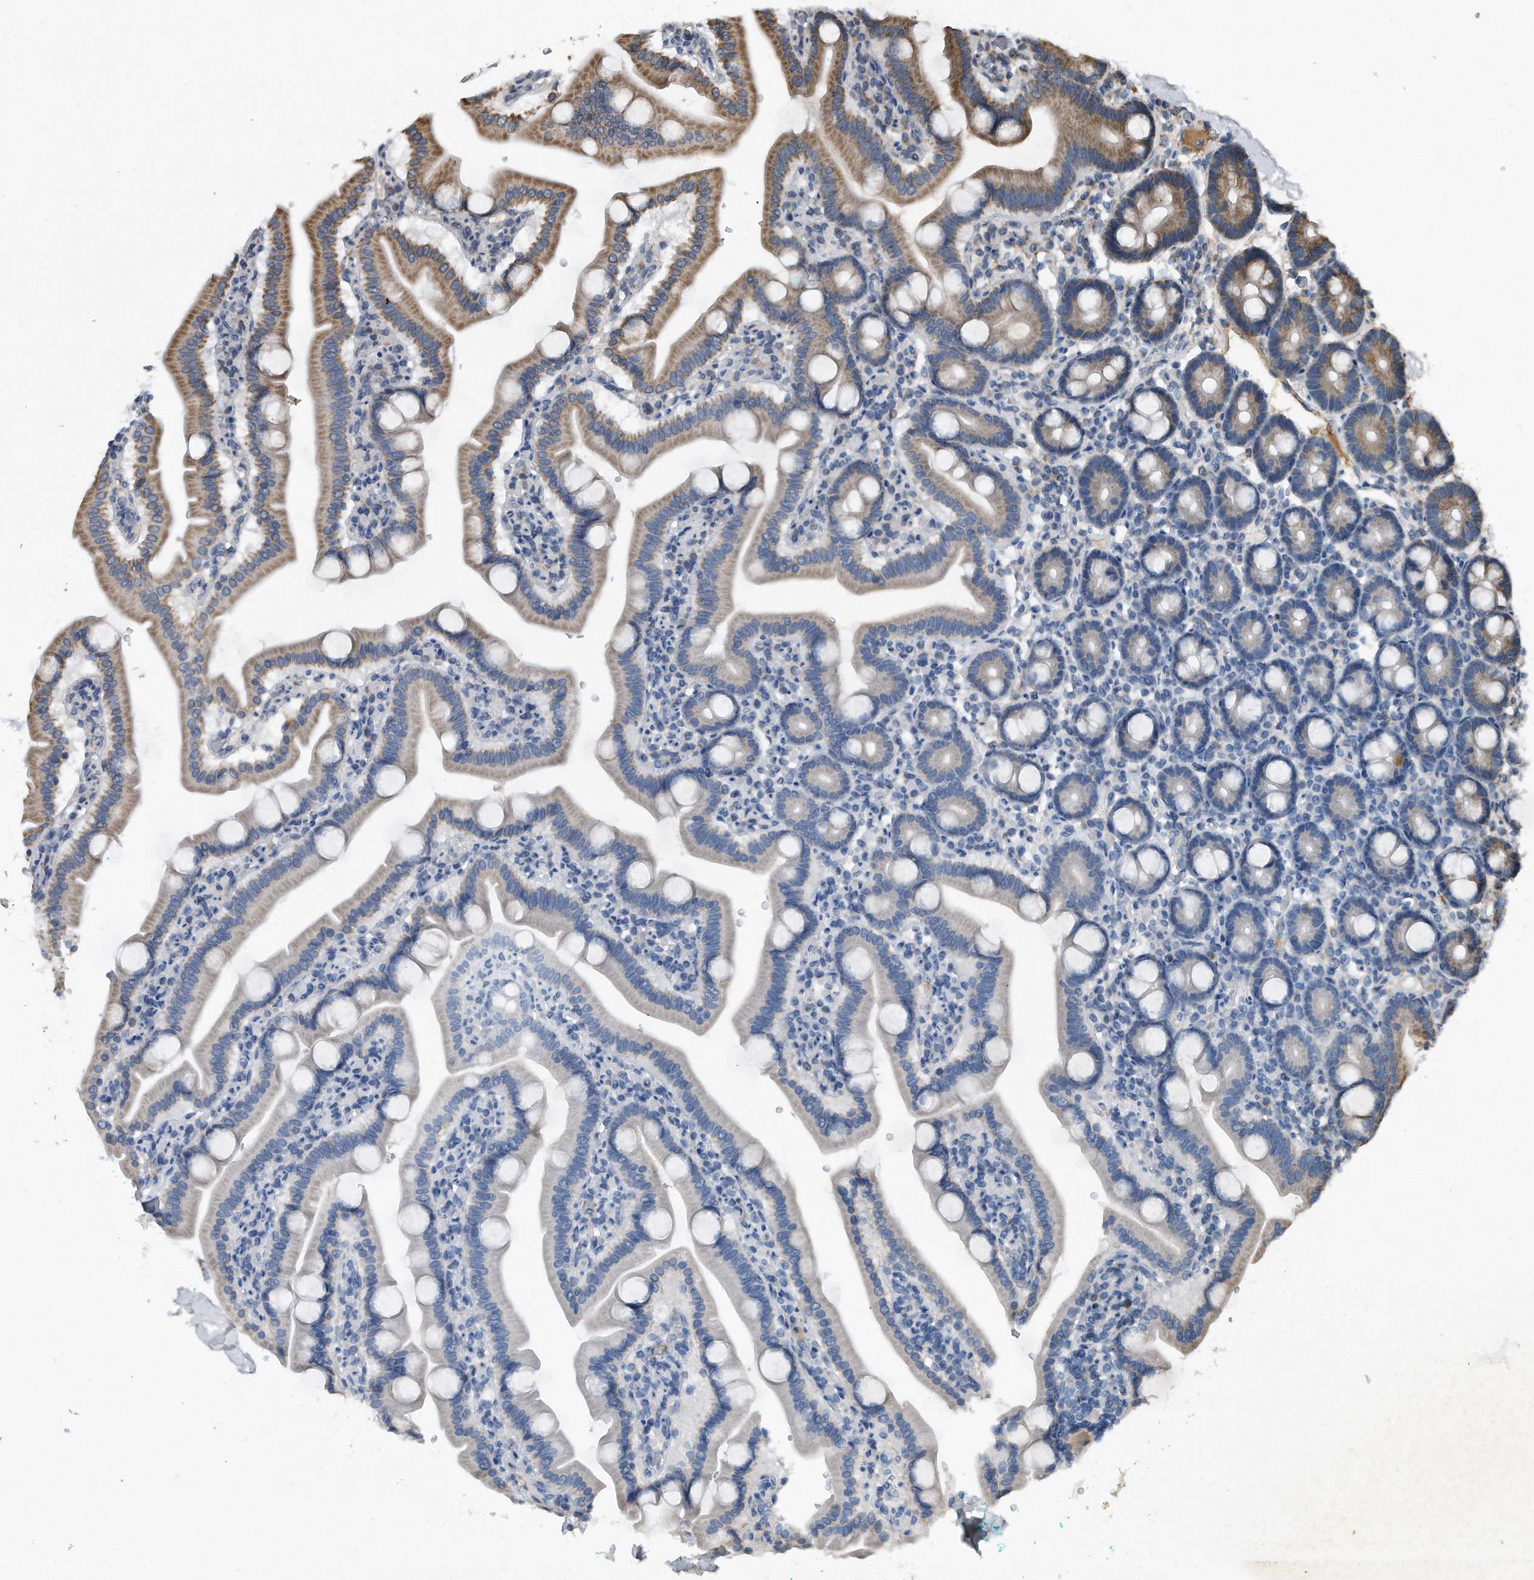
{"staining": {"intensity": "moderate", "quantity": "<25%", "location": "cytoplasmic/membranous"}, "tissue": "duodenum", "cell_type": "Glandular cells", "image_type": "normal", "snomed": [{"axis": "morphology", "description": "Normal tissue, NOS"}, {"axis": "topography", "description": "Duodenum"}], "caption": "Benign duodenum was stained to show a protein in brown. There is low levels of moderate cytoplasmic/membranous expression in approximately <25% of glandular cells. Nuclei are stained in blue.", "gene": "SDHA", "patient": {"sex": "male", "age": 55}}